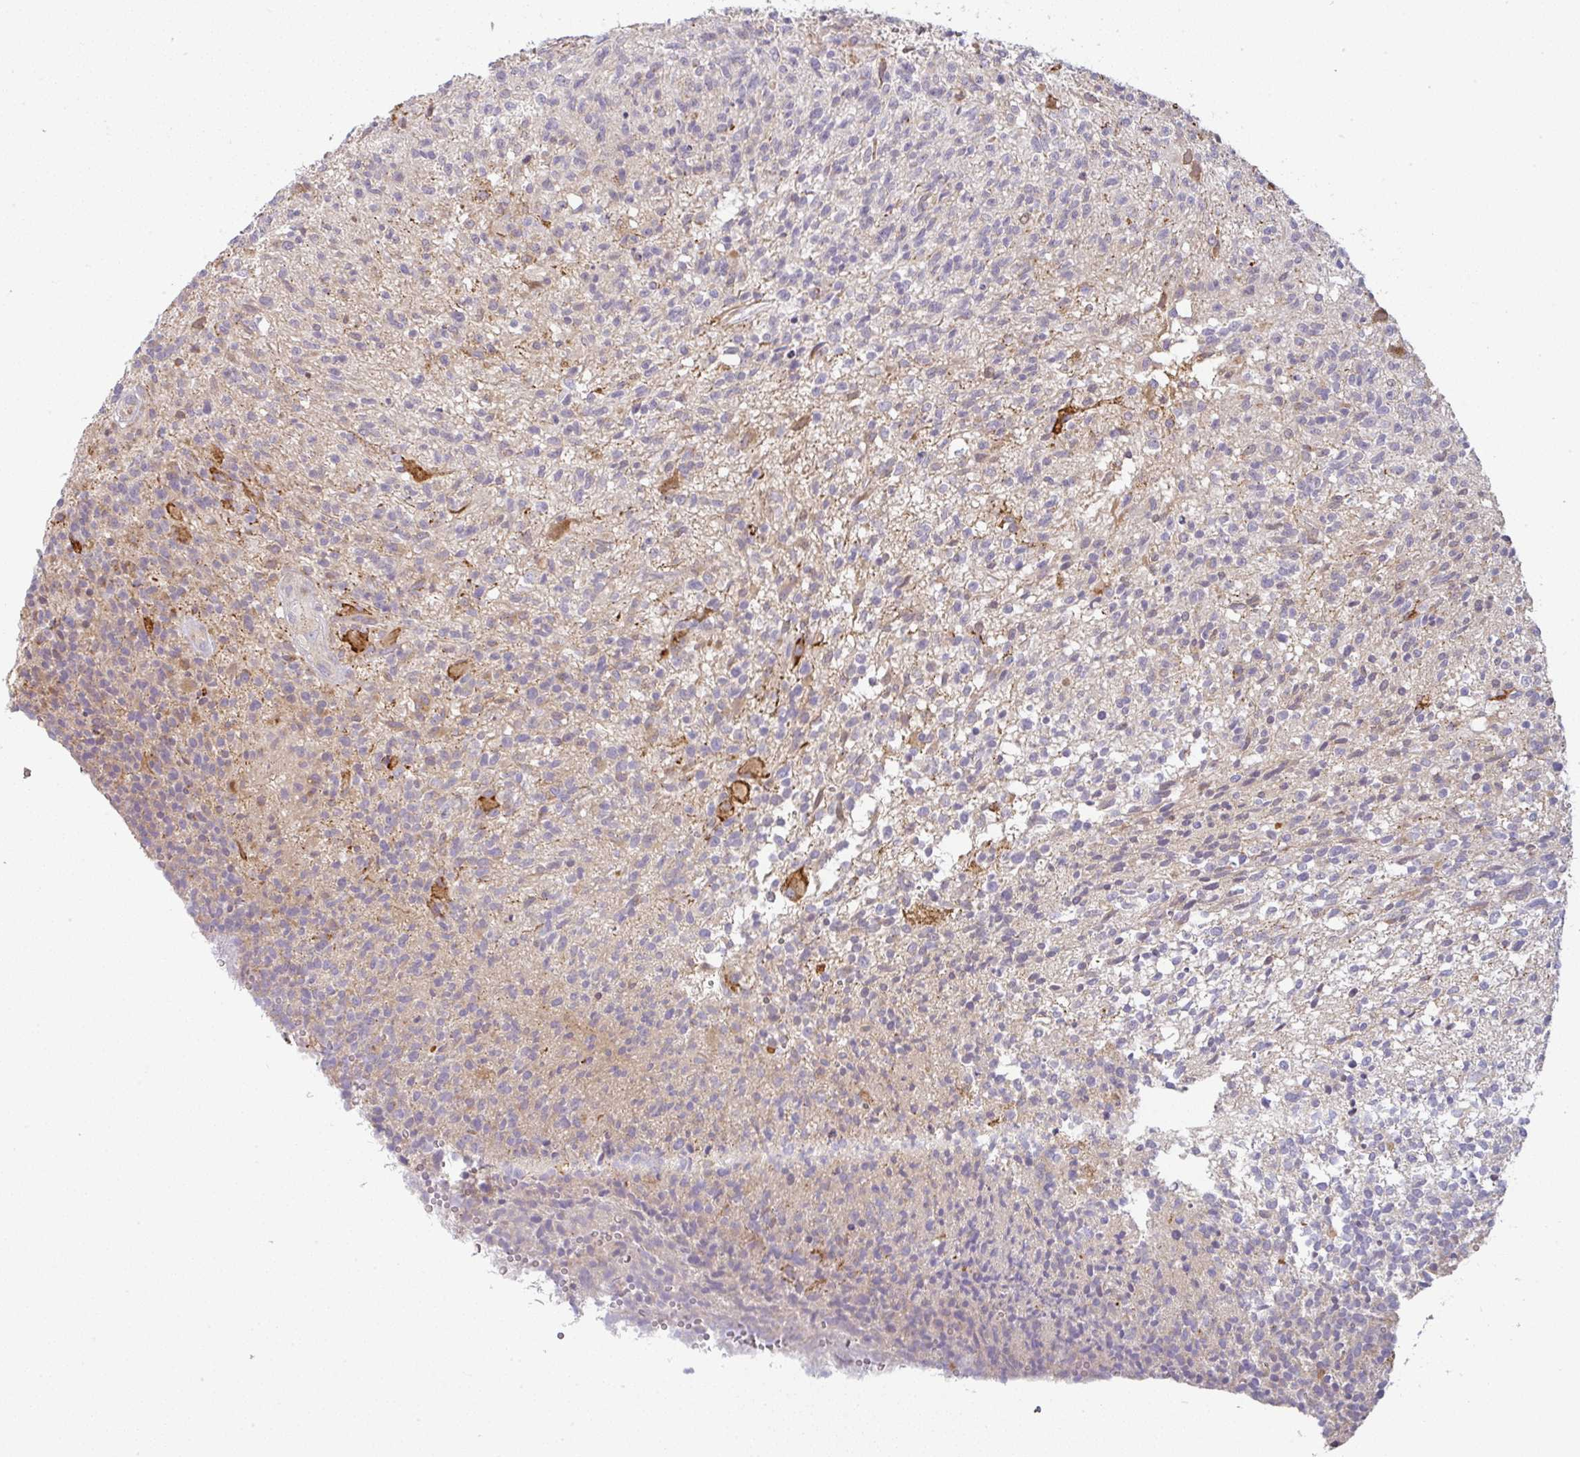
{"staining": {"intensity": "weak", "quantity": "<25%", "location": "cytoplasmic/membranous"}, "tissue": "glioma", "cell_type": "Tumor cells", "image_type": "cancer", "snomed": [{"axis": "morphology", "description": "Glioma, malignant, High grade"}, {"axis": "topography", "description": "Brain"}], "caption": "Glioma stained for a protein using IHC displays no staining tumor cells.", "gene": "MOB1A", "patient": {"sex": "male", "age": 56}}